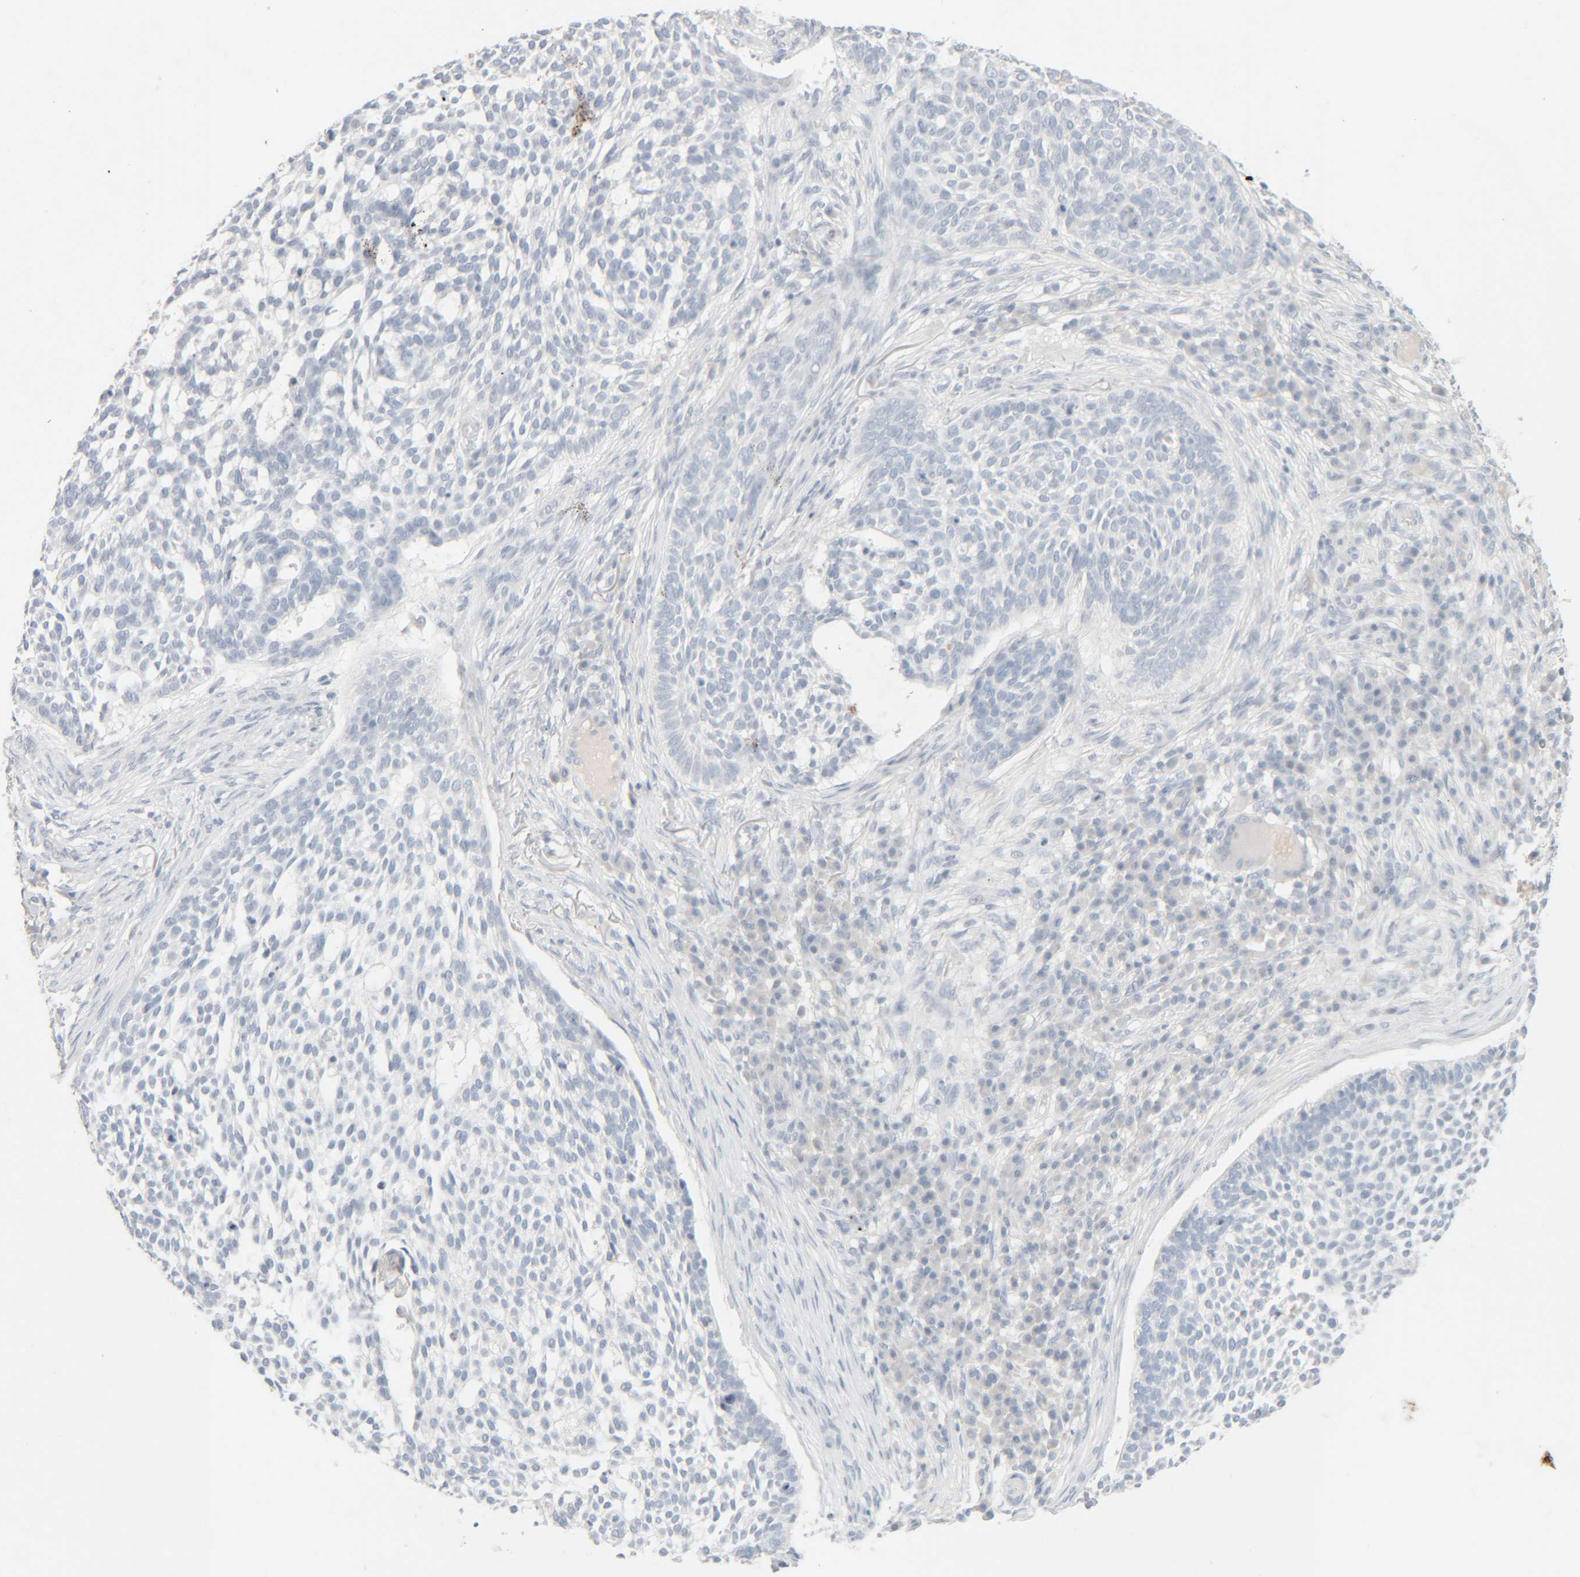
{"staining": {"intensity": "negative", "quantity": "none", "location": "none"}, "tissue": "skin cancer", "cell_type": "Tumor cells", "image_type": "cancer", "snomed": [{"axis": "morphology", "description": "Basal cell carcinoma"}, {"axis": "topography", "description": "Skin"}], "caption": "The immunohistochemistry (IHC) photomicrograph has no significant positivity in tumor cells of skin cancer tissue. (DAB (3,3'-diaminobenzidine) immunohistochemistry (IHC) with hematoxylin counter stain).", "gene": "RIDA", "patient": {"sex": "female", "age": 64}}